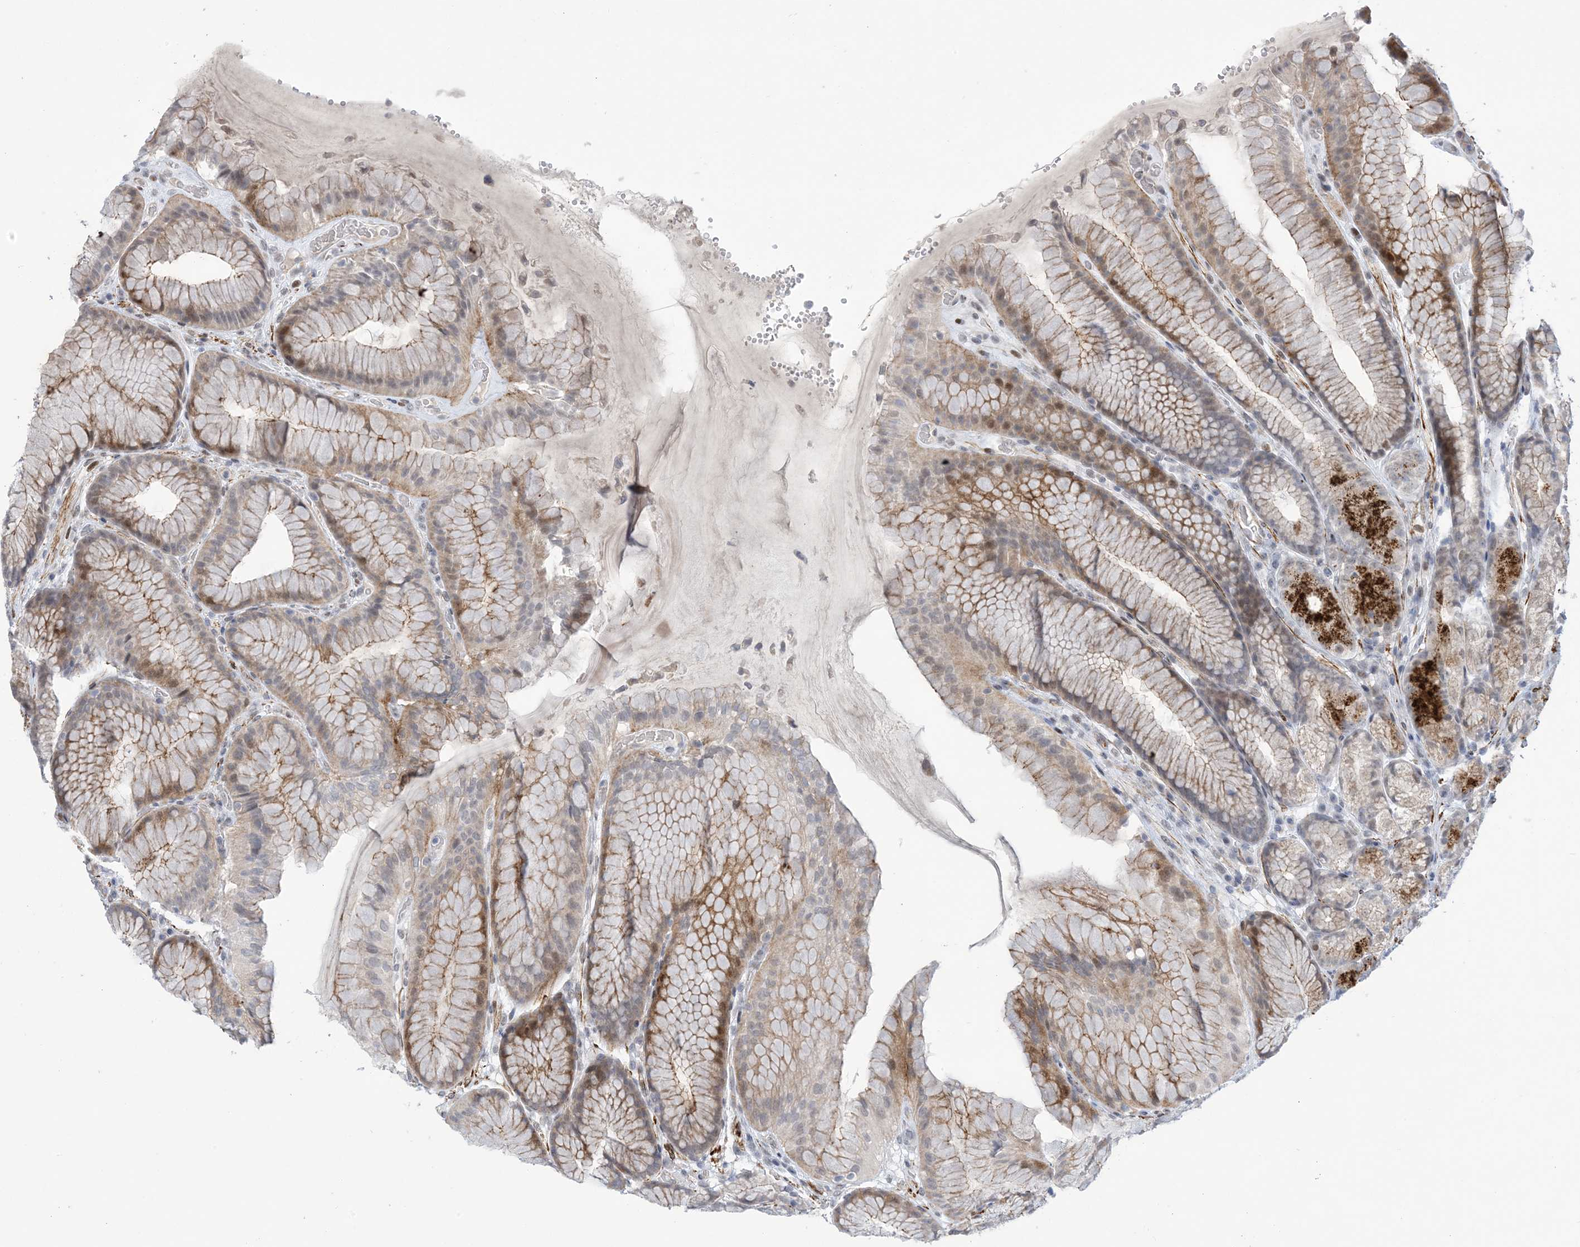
{"staining": {"intensity": "strong", "quantity": "<25%", "location": "cytoplasmic/membranous,nuclear"}, "tissue": "stomach", "cell_type": "Glandular cells", "image_type": "normal", "snomed": [{"axis": "morphology", "description": "Normal tissue, NOS"}, {"axis": "topography", "description": "Stomach"}], "caption": "Stomach stained with DAB (3,3'-diaminobenzidine) IHC shows medium levels of strong cytoplasmic/membranous,nuclear staining in about <25% of glandular cells.", "gene": "ZNF8", "patient": {"sex": "male", "age": 57}}